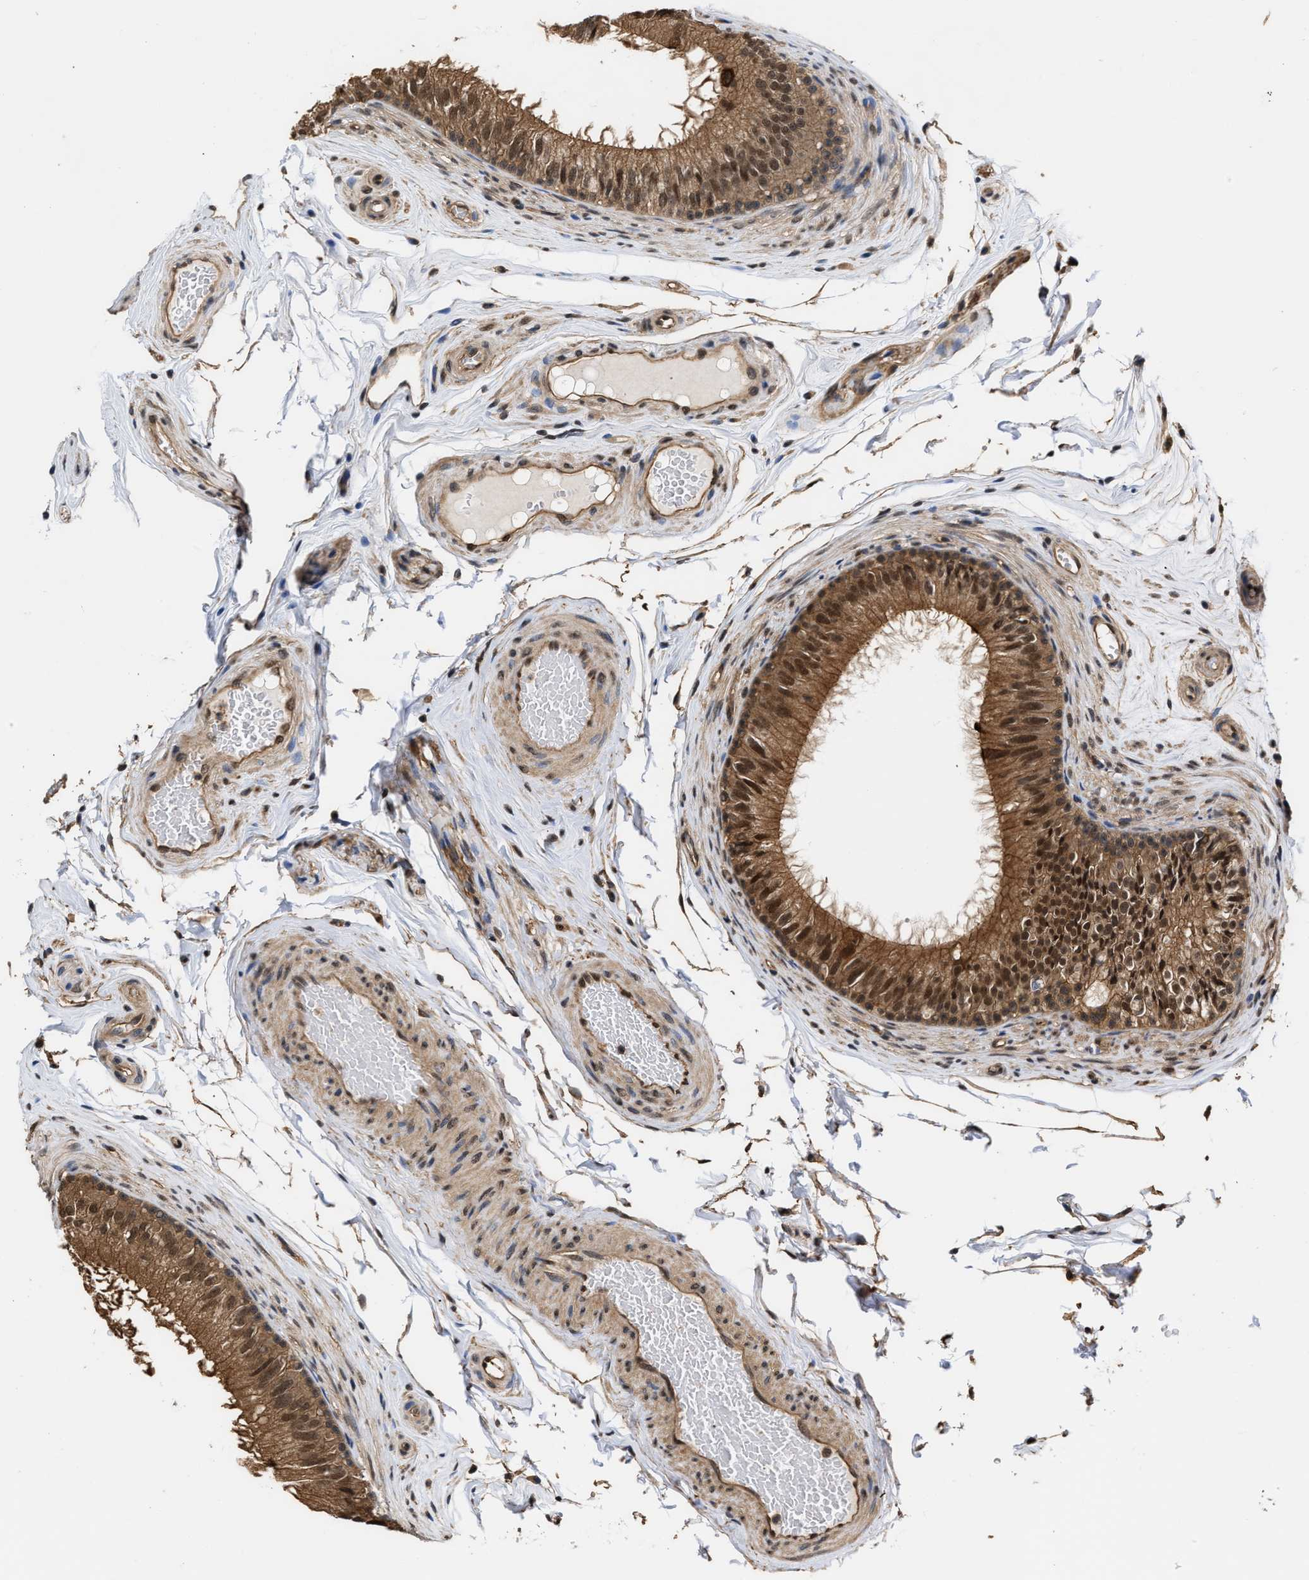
{"staining": {"intensity": "strong", "quantity": ">75%", "location": "cytoplasmic/membranous,nuclear"}, "tissue": "epididymis", "cell_type": "Glandular cells", "image_type": "normal", "snomed": [{"axis": "morphology", "description": "Normal tissue, NOS"}, {"axis": "topography", "description": "Testis"}, {"axis": "topography", "description": "Epididymis"}], "caption": "Immunohistochemical staining of benign human epididymis demonstrates strong cytoplasmic/membranous,nuclear protein expression in approximately >75% of glandular cells. (DAB (3,3'-diaminobenzidine) = brown stain, brightfield microscopy at high magnification).", "gene": "SCAI", "patient": {"sex": "male", "age": 36}}